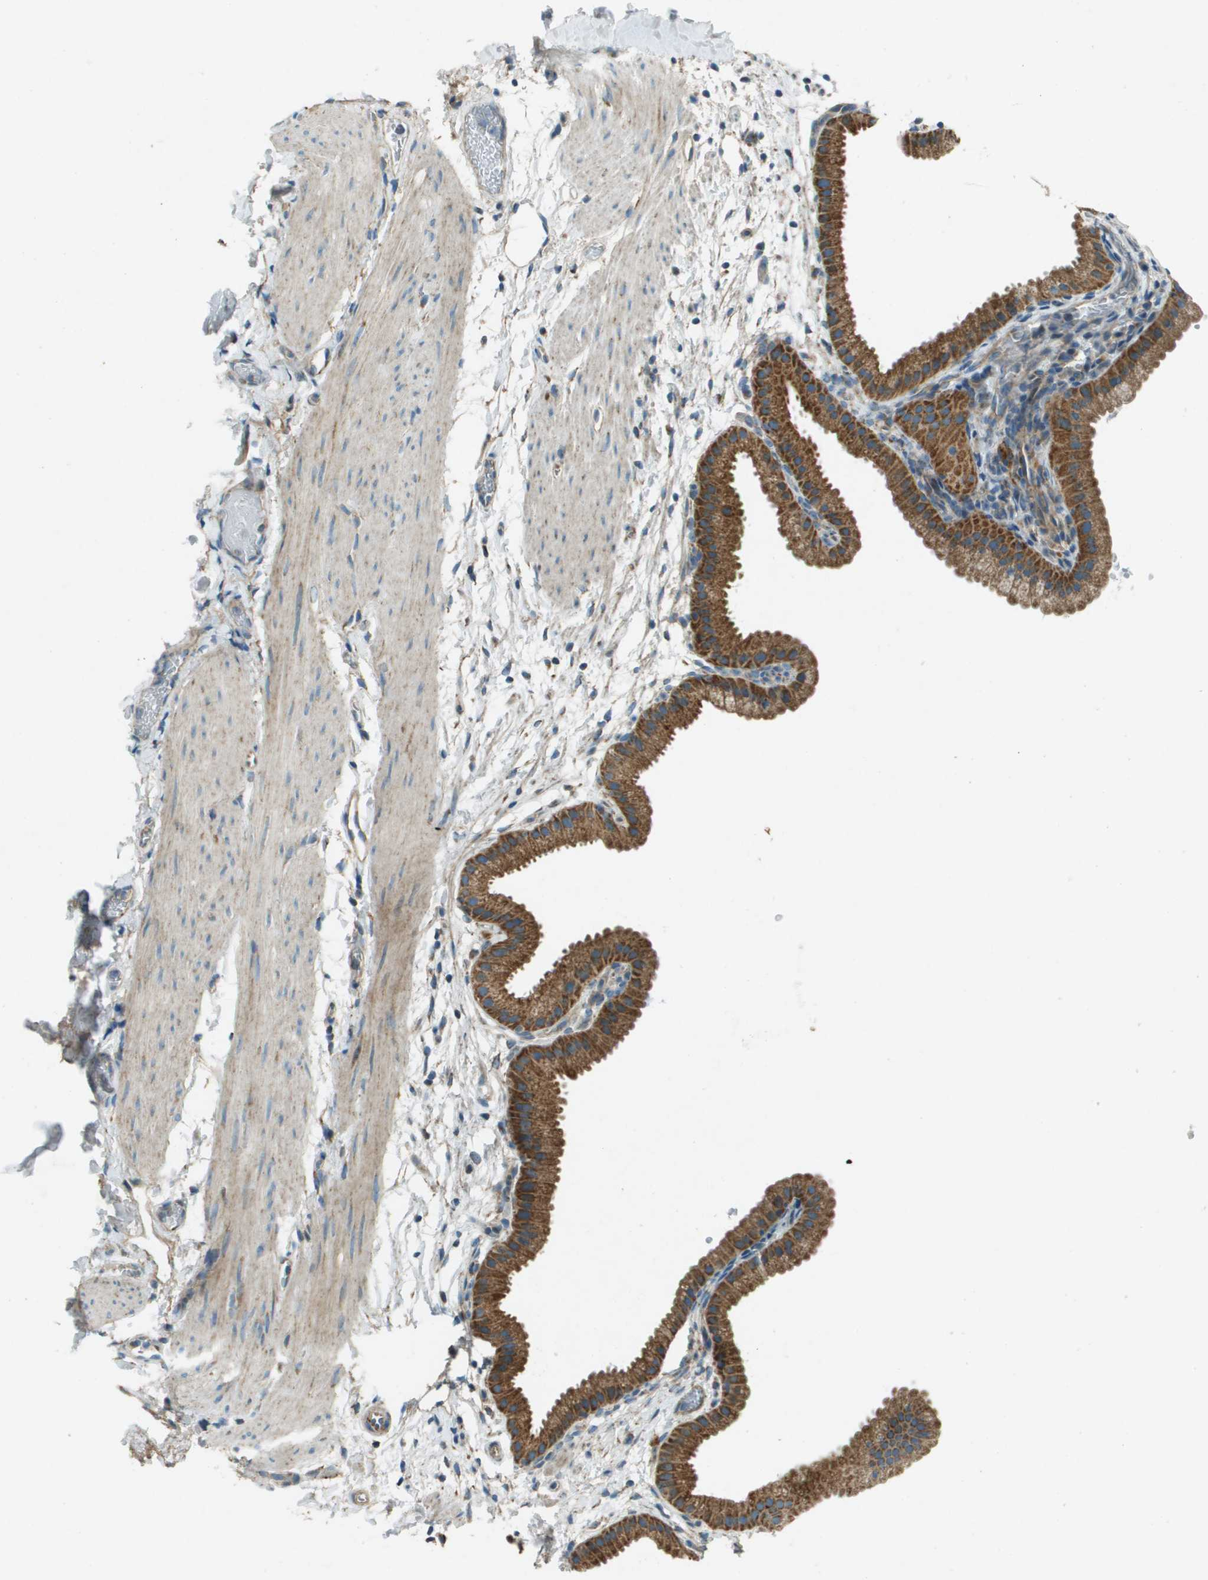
{"staining": {"intensity": "strong", "quantity": ">75%", "location": "cytoplasmic/membranous"}, "tissue": "gallbladder", "cell_type": "Glandular cells", "image_type": "normal", "snomed": [{"axis": "morphology", "description": "Normal tissue, NOS"}, {"axis": "topography", "description": "Gallbladder"}], "caption": "Glandular cells display high levels of strong cytoplasmic/membranous expression in about >75% of cells in unremarkable human gallbladder.", "gene": "MIGA1", "patient": {"sex": "female", "age": 64}}